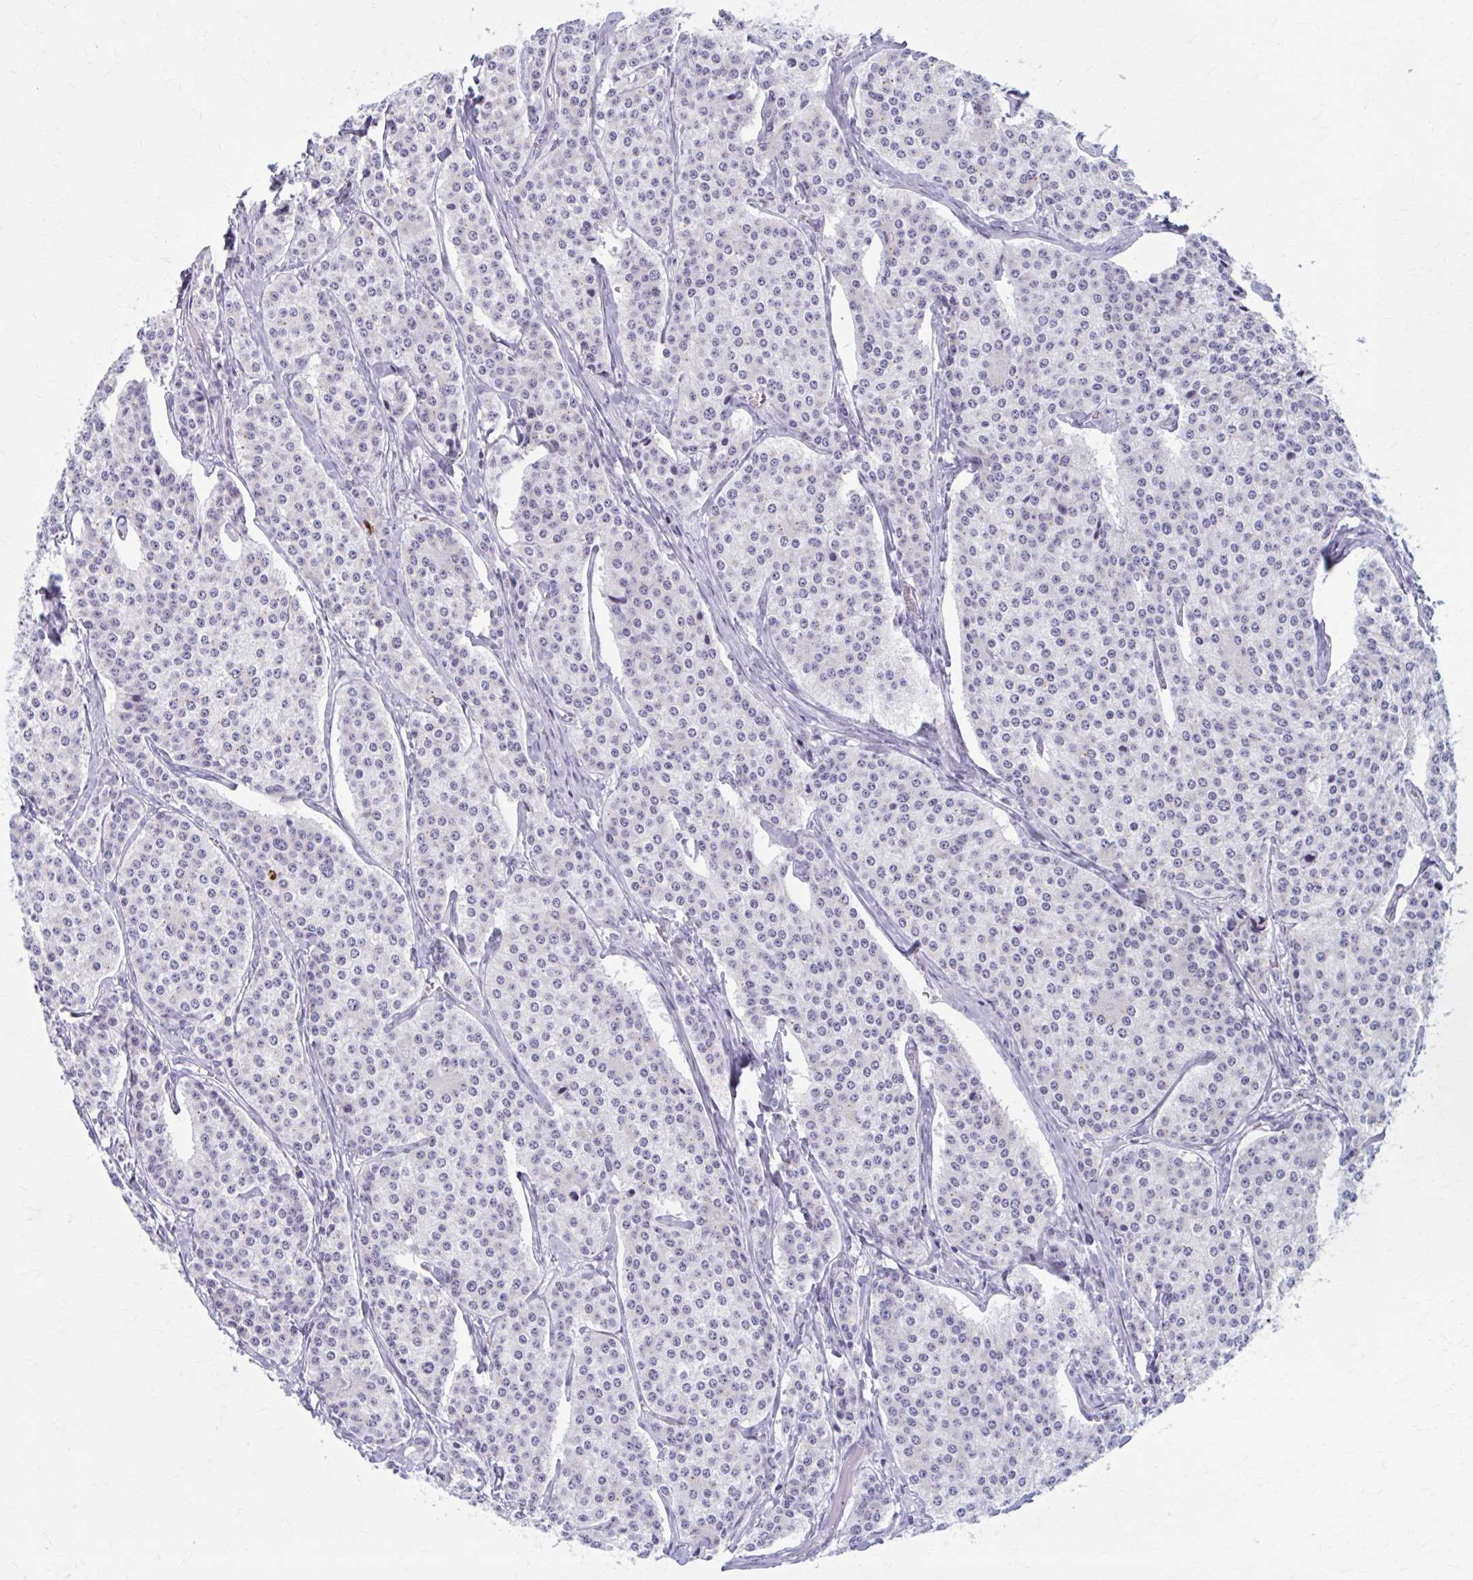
{"staining": {"intensity": "negative", "quantity": "none", "location": "none"}, "tissue": "carcinoid", "cell_type": "Tumor cells", "image_type": "cancer", "snomed": [{"axis": "morphology", "description": "Carcinoid, malignant, NOS"}, {"axis": "topography", "description": "Small intestine"}], "caption": "This is a photomicrograph of immunohistochemistry staining of carcinoid, which shows no positivity in tumor cells.", "gene": "KCNE2", "patient": {"sex": "female", "age": 64}}